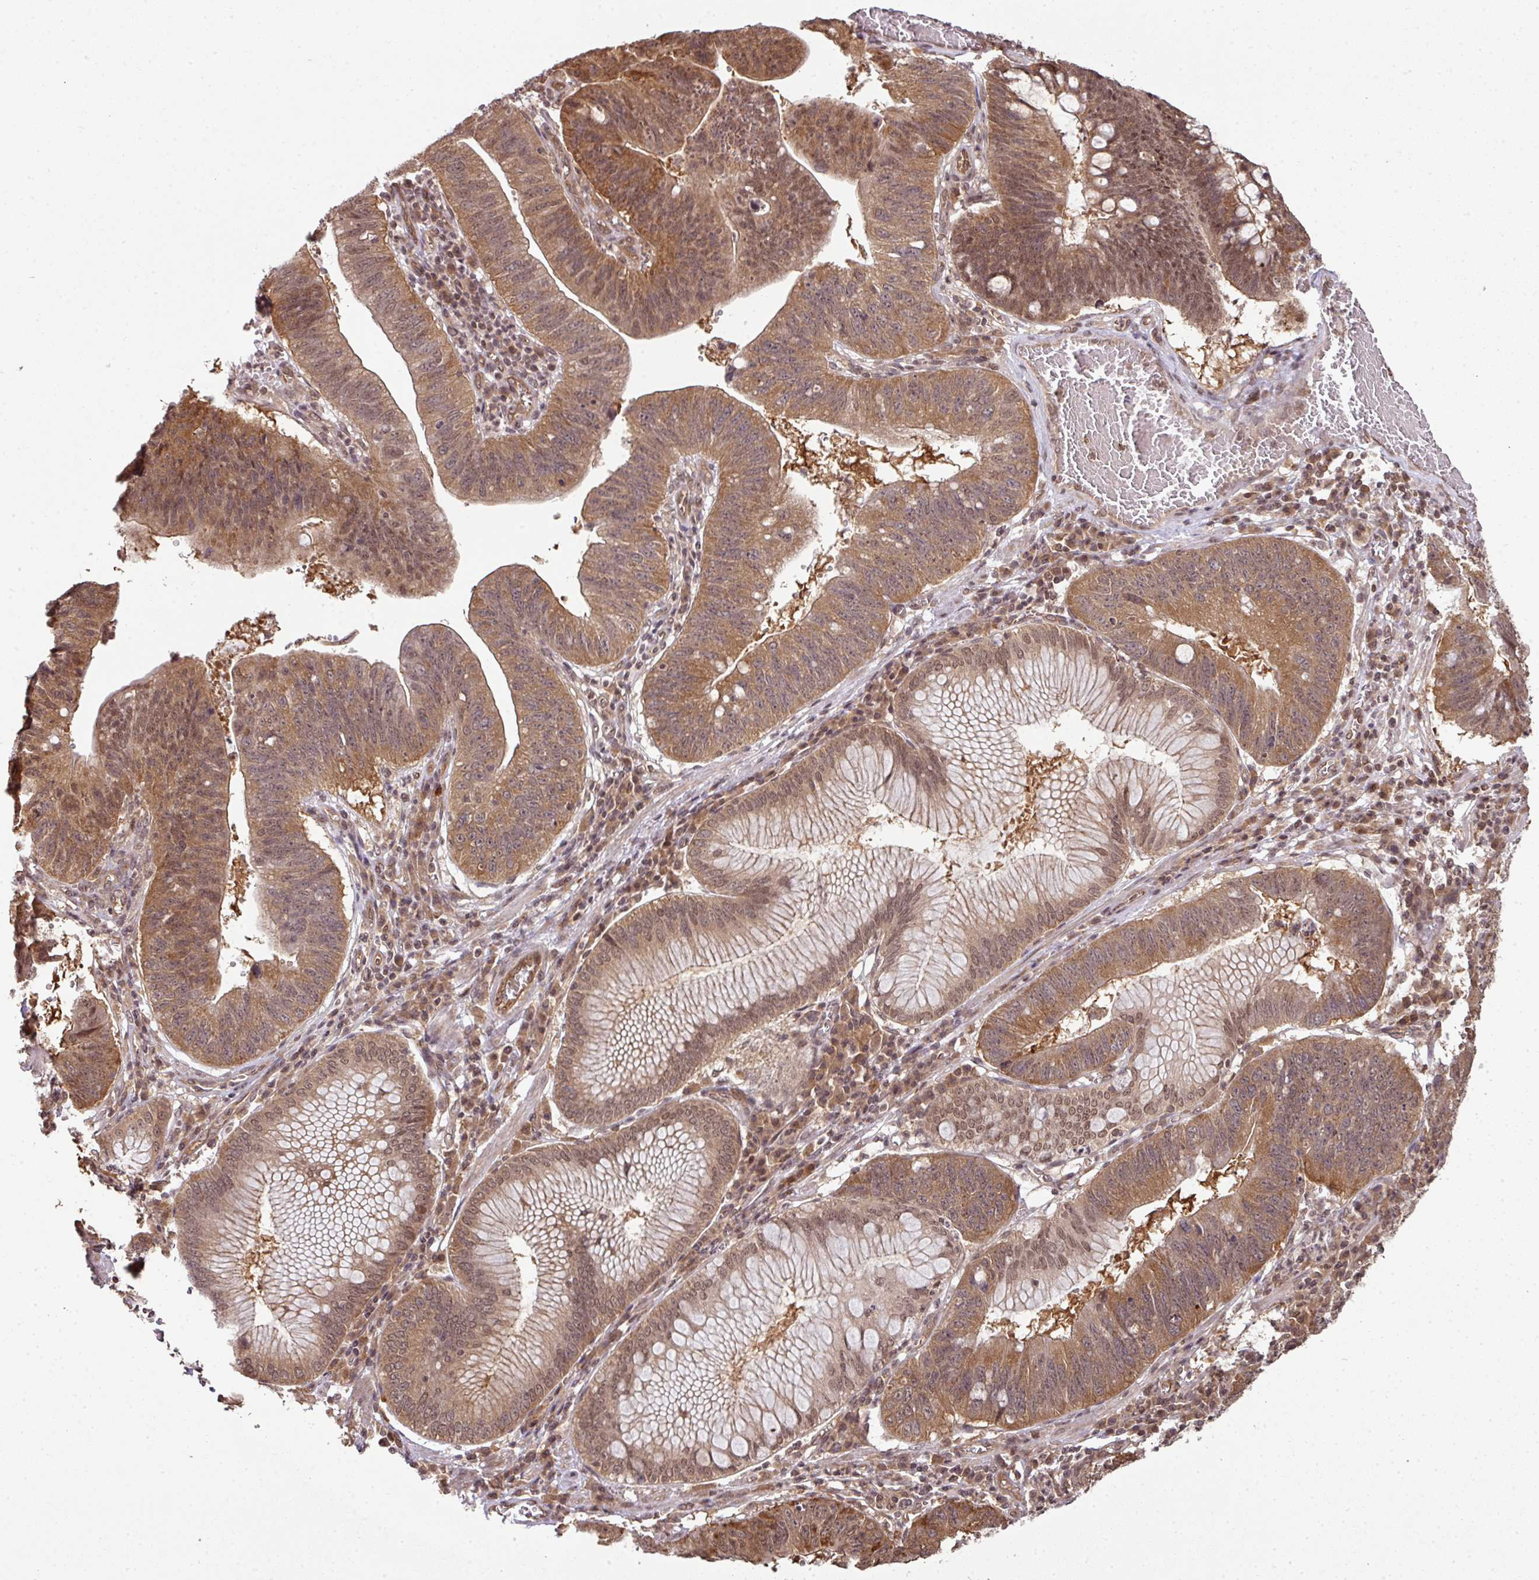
{"staining": {"intensity": "moderate", "quantity": ">75%", "location": "cytoplasmic/membranous,nuclear"}, "tissue": "stomach cancer", "cell_type": "Tumor cells", "image_type": "cancer", "snomed": [{"axis": "morphology", "description": "Adenocarcinoma, NOS"}, {"axis": "topography", "description": "Stomach"}], "caption": "Moderate cytoplasmic/membranous and nuclear staining is present in about >75% of tumor cells in stomach cancer. (Stains: DAB in brown, nuclei in blue, Microscopy: brightfield microscopy at high magnification).", "gene": "ANKRD18A", "patient": {"sex": "male", "age": 59}}